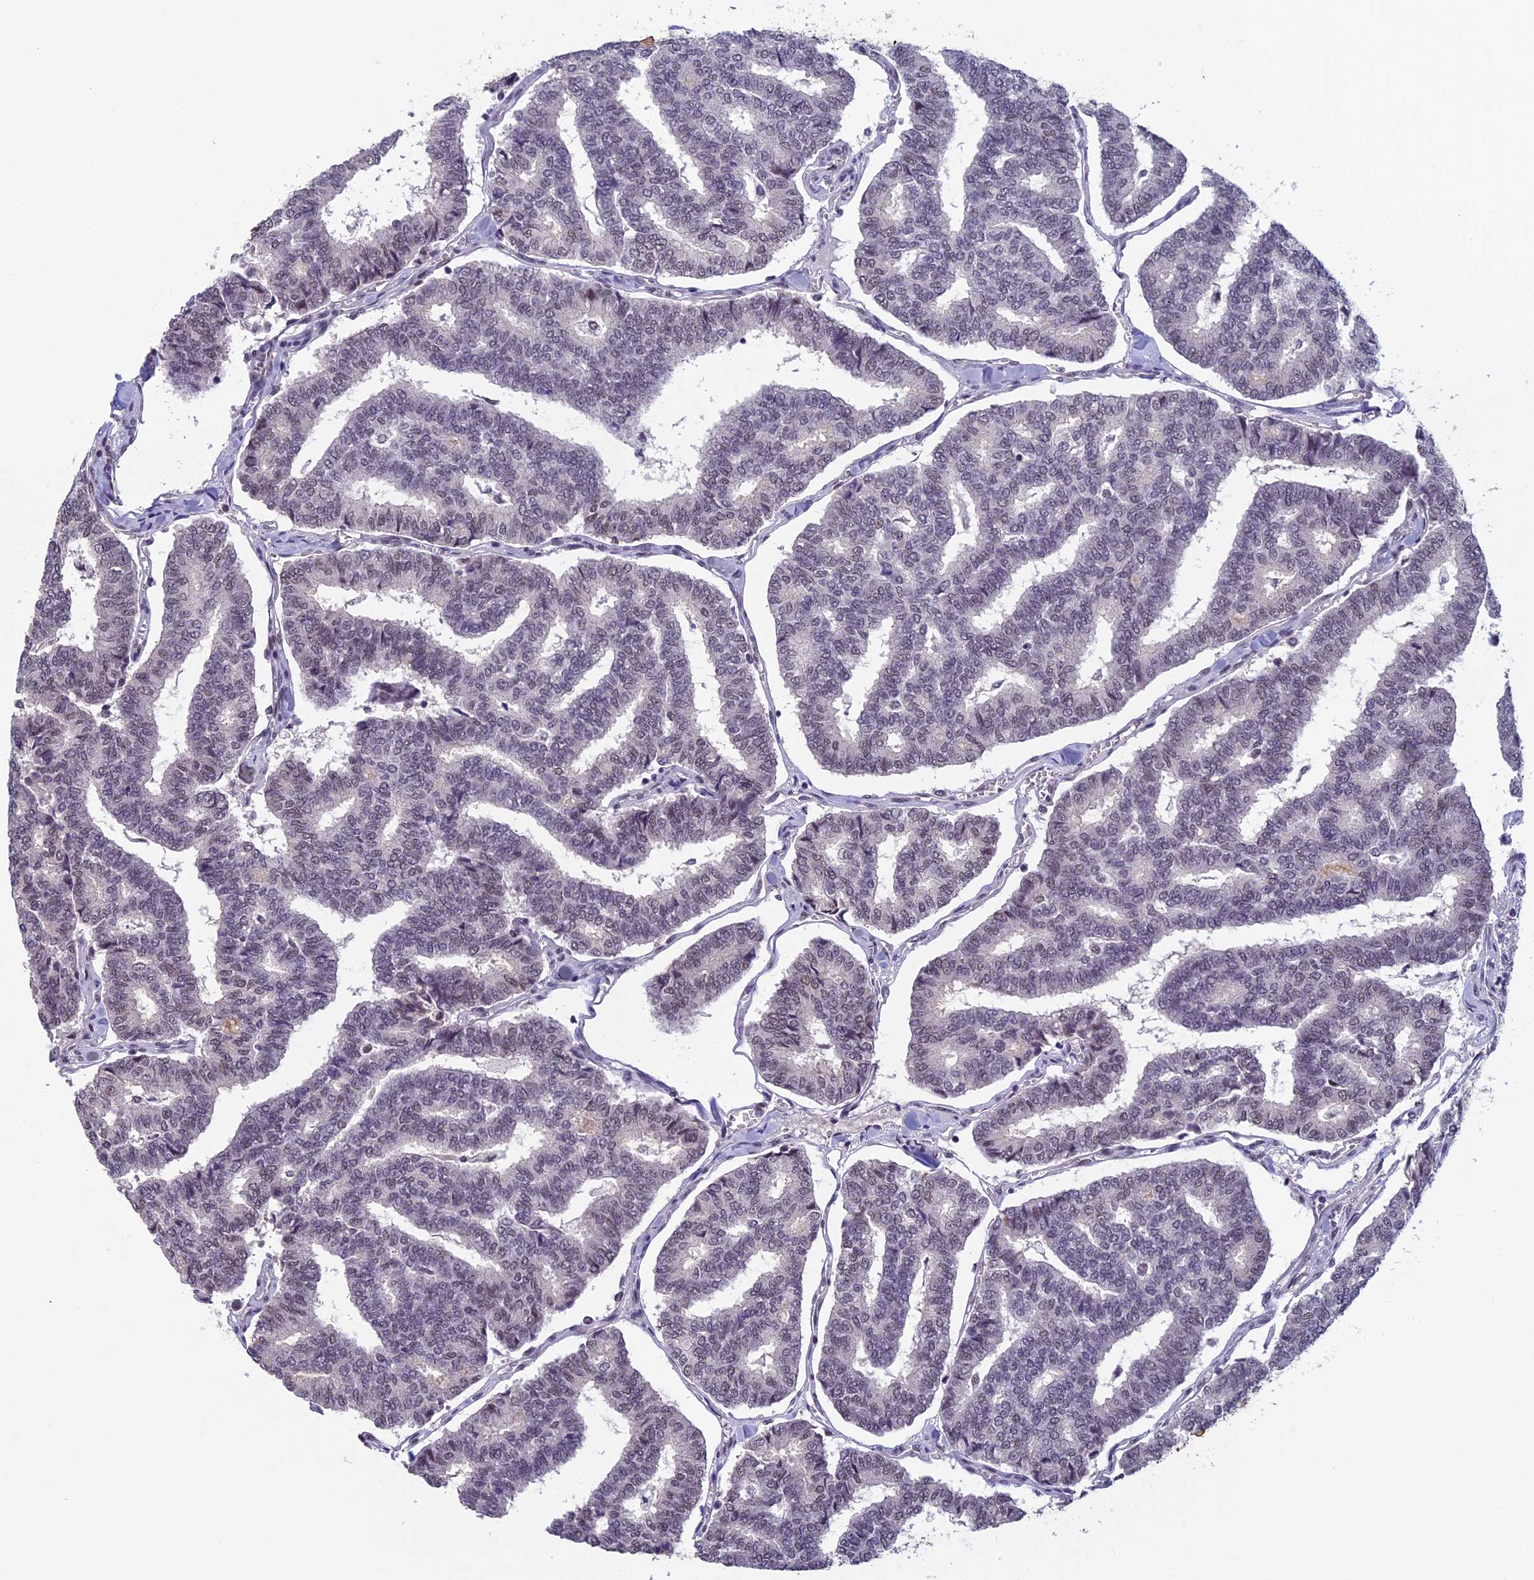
{"staining": {"intensity": "negative", "quantity": "none", "location": "none"}, "tissue": "thyroid cancer", "cell_type": "Tumor cells", "image_type": "cancer", "snomed": [{"axis": "morphology", "description": "Papillary adenocarcinoma, NOS"}, {"axis": "topography", "description": "Thyroid gland"}], "caption": "The immunohistochemistry (IHC) image has no significant expression in tumor cells of thyroid cancer tissue. (DAB IHC with hematoxylin counter stain).", "gene": "RNF40", "patient": {"sex": "female", "age": 35}}